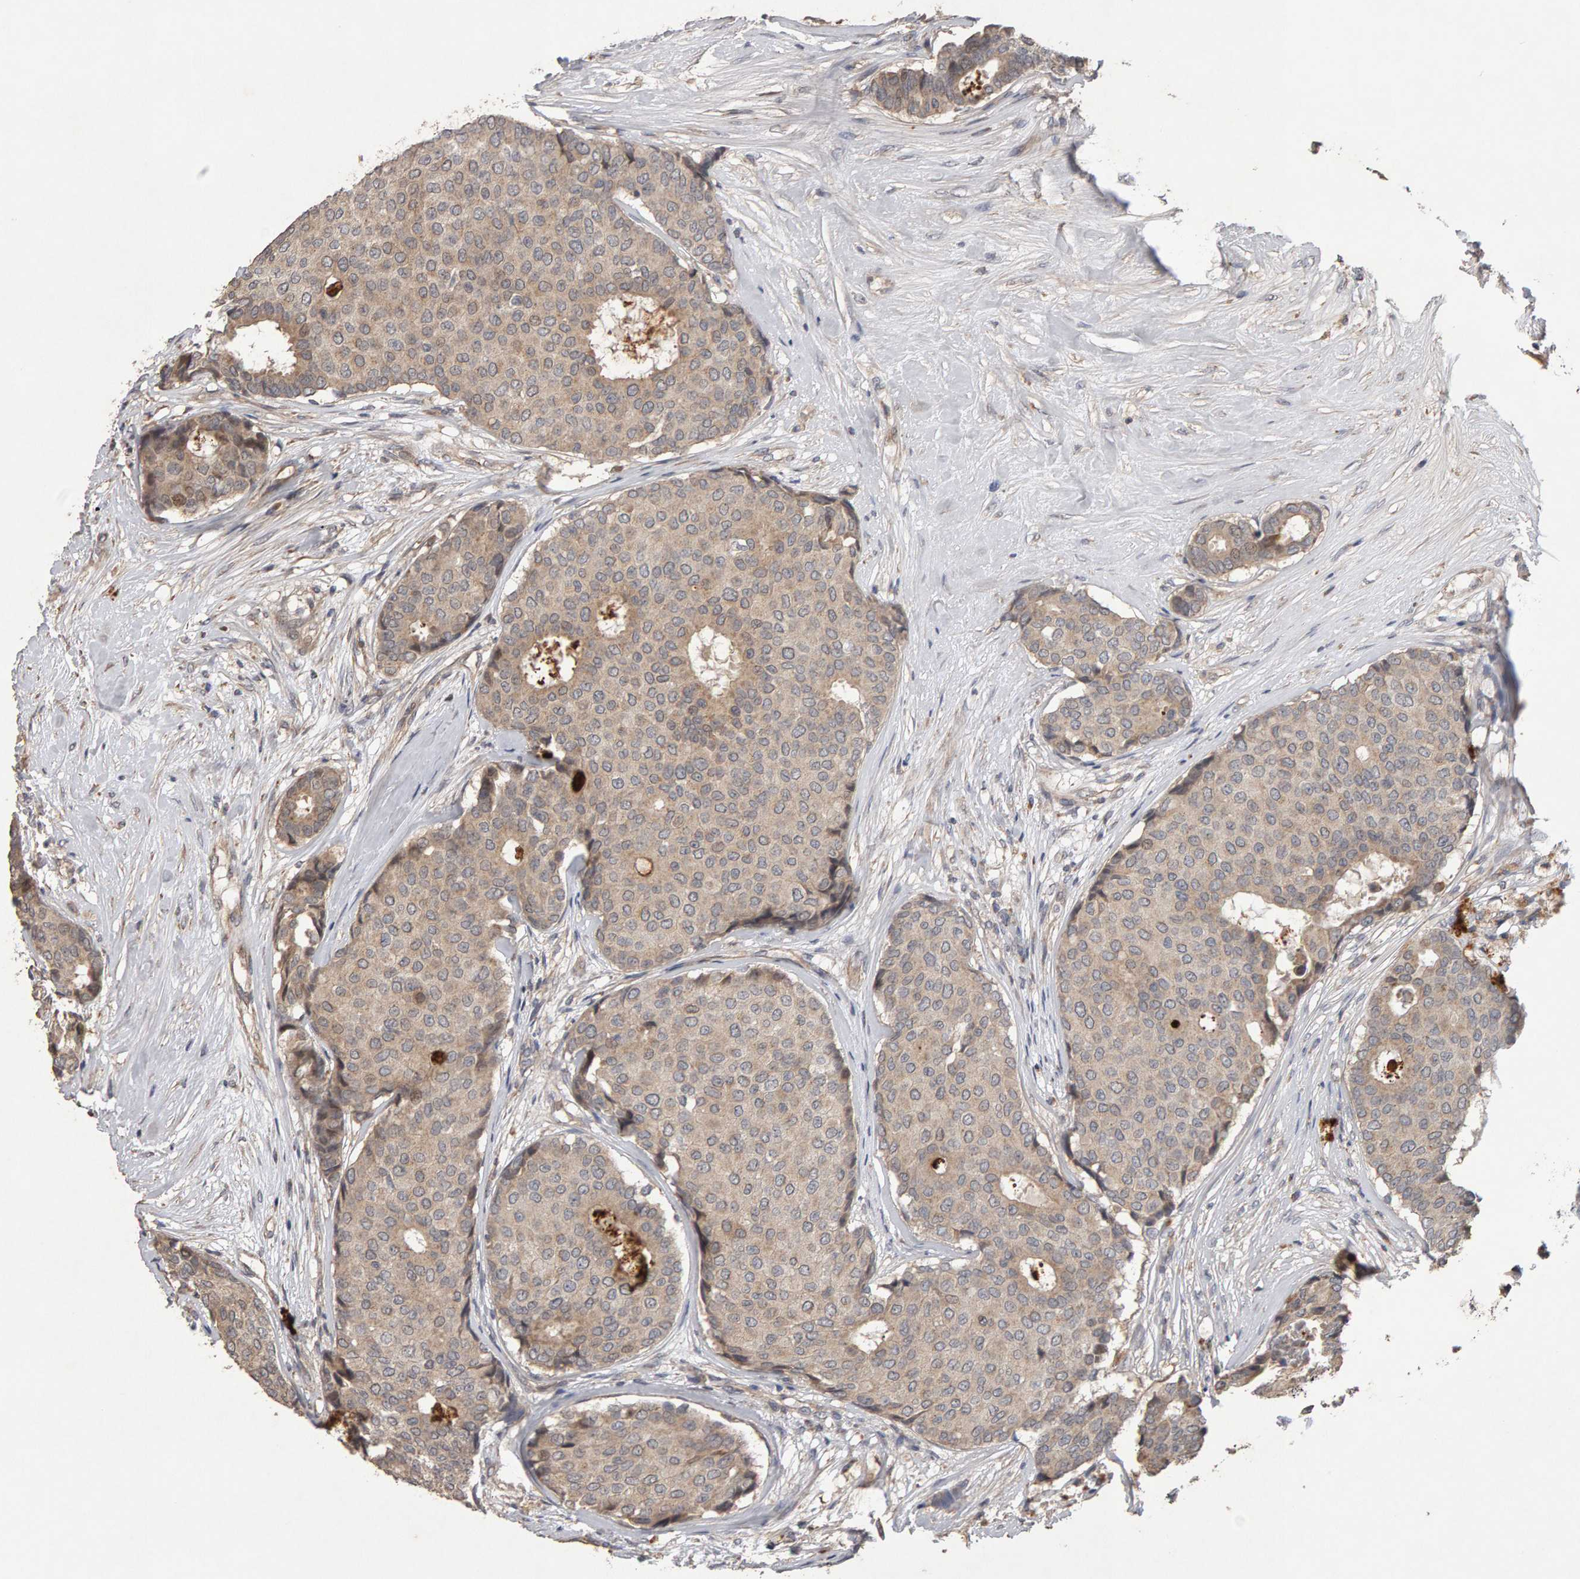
{"staining": {"intensity": "weak", "quantity": "<25%", "location": "cytoplasmic/membranous"}, "tissue": "breast cancer", "cell_type": "Tumor cells", "image_type": "cancer", "snomed": [{"axis": "morphology", "description": "Duct carcinoma"}, {"axis": "topography", "description": "Breast"}], "caption": "IHC photomicrograph of neoplastic tissue: human breast intraductal carcinoma stained with DAB displays no significant protein expression in tumor cells.", "gene": "COASY", "patient": {"sex": "female", "age": 75}}